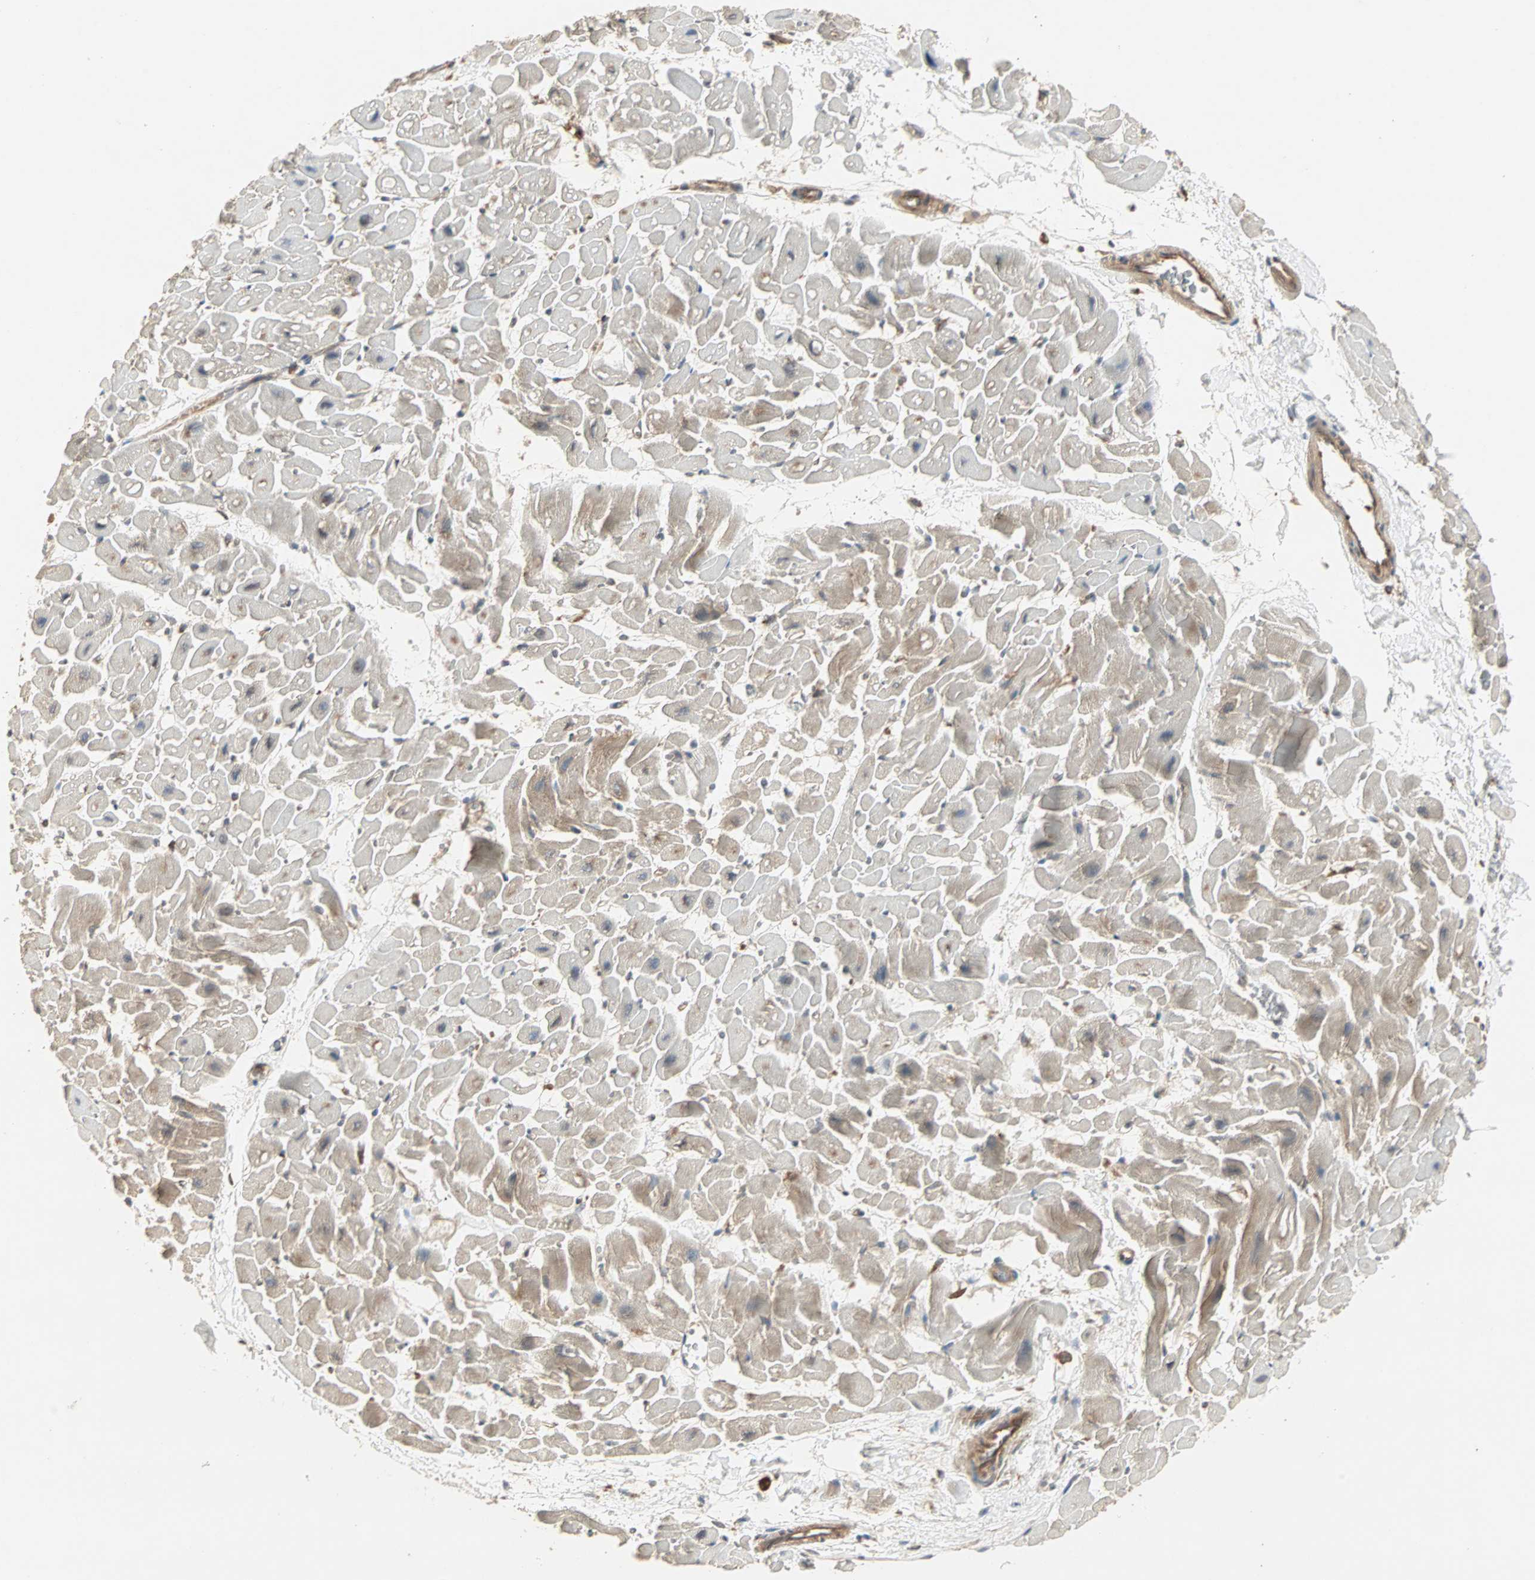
{"staining": {"intensity": "weak", "quantity": "25%-75%", "location": "cytoplasmic/membranous"}, "tissue": "heart muscle", "cell_type": "Cardiomyocytes", "image_type": "normal", "snomed": [{"axis": "morphology", "description": "Normal tissue, NOS"}, {"axis": "topography", "description": "Heart"}], "caption": "An IHC photomicrograph of benign tissue is shown. Protein staining in brown labels weak cytoplasmic/membranous positivity in heart muscle within cardiomyocytes. (Stains: DAB (3,3'-diaminobenzidine) in brown, nuclei in blue, Microscopy: brightfield microscopy at high magnification).", "gene": "GNAI2", "patient": {"sex": "male", "age": 45}}